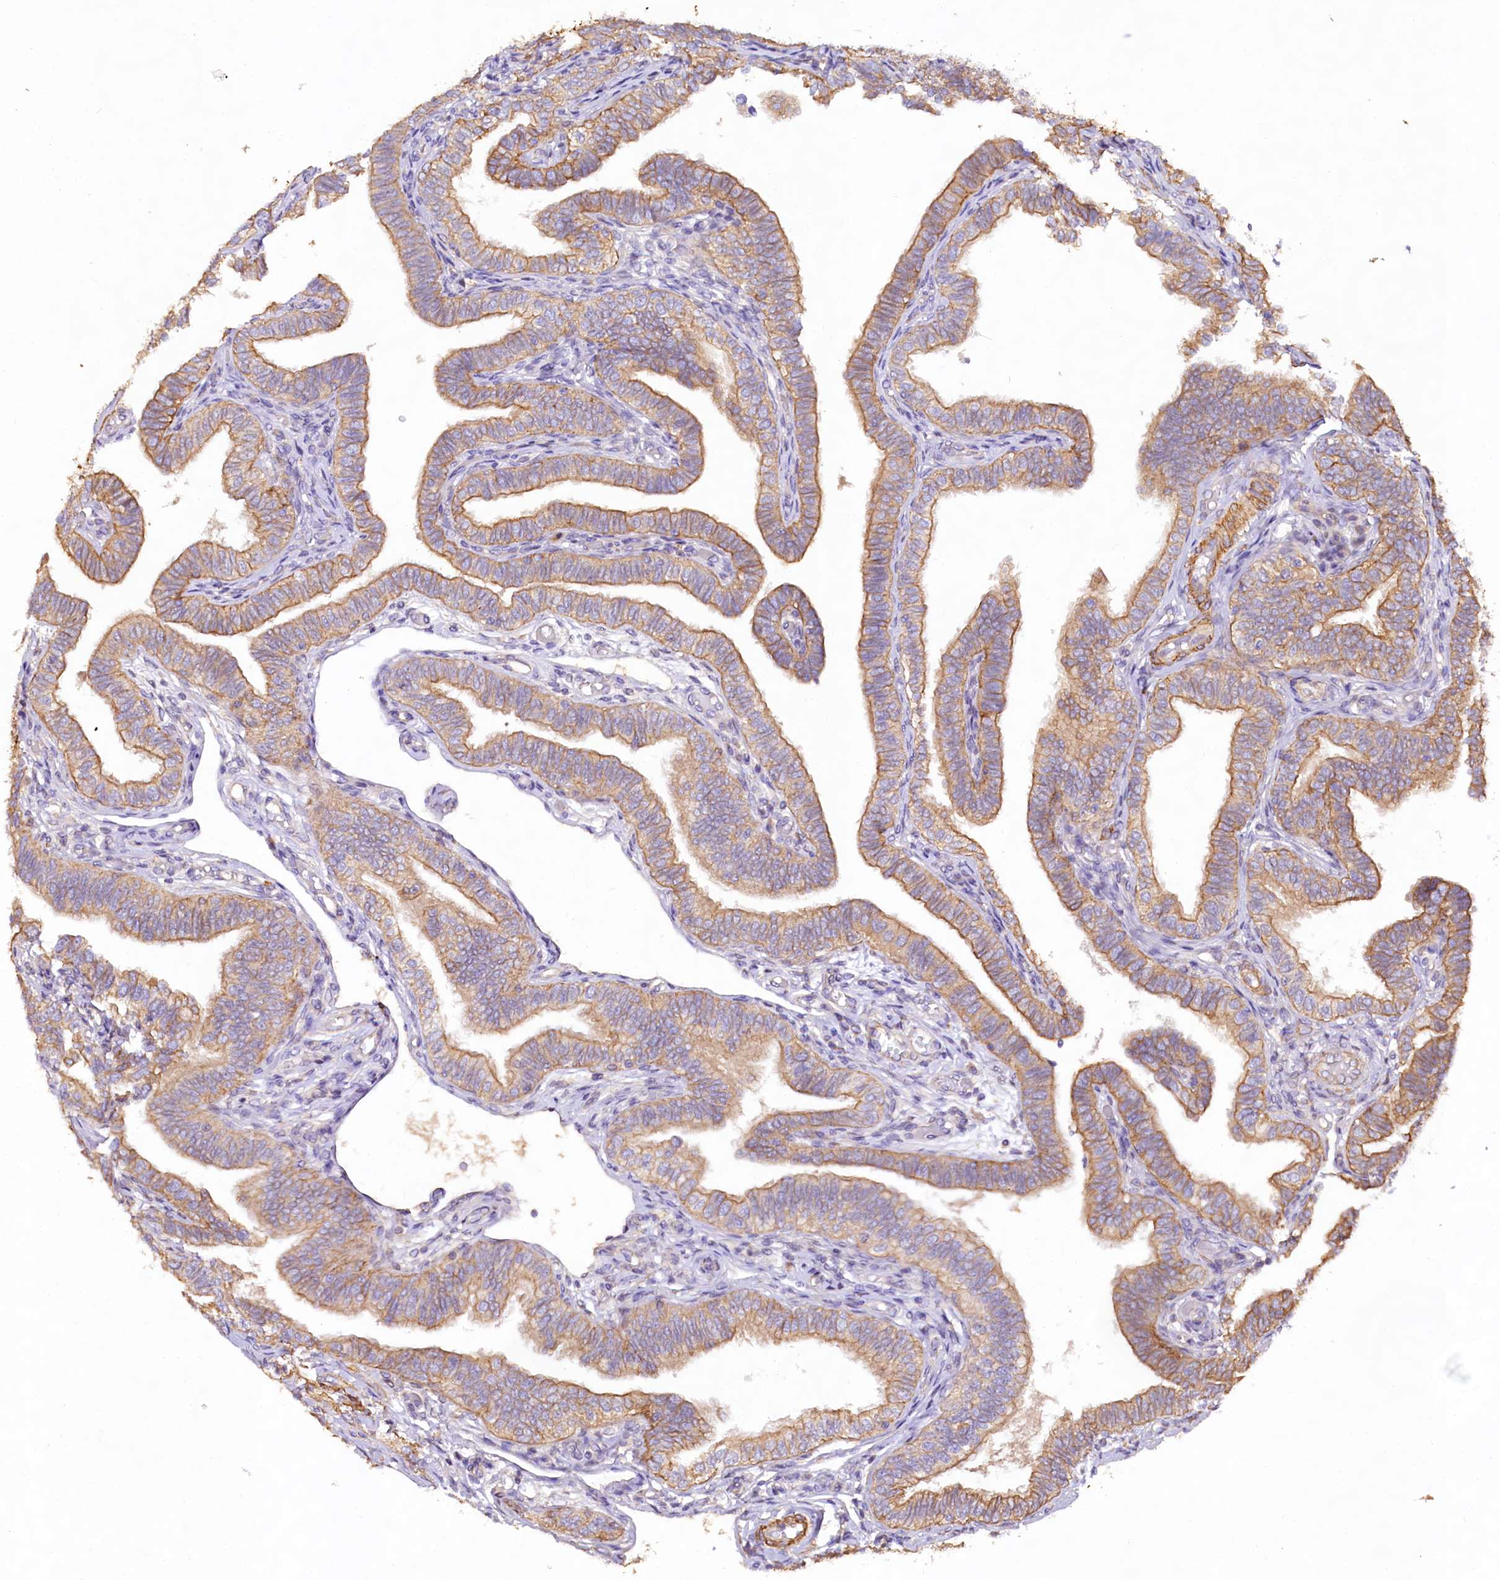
{"staining": {"intensity": "moderate", "quantity": "25%-75%", "location": "cytoplasmic/membranous"}, "tissue": "fallopian tube", "cell_type": "Glandular cells", "image_type": "normal", "snomed": [{"axis": "morphology", "description": "Normal tissue, NOS"}, {"axis": "topography", "description": "Fallopian tube"}], "caption": "Glandular cells show medium levels of moderate cytoplasmic/membranous staining in about 25%-75% of cells in normal fallopian tube.", "gene": "VPS11", "patient": {"sex": "female", "age": 39}}